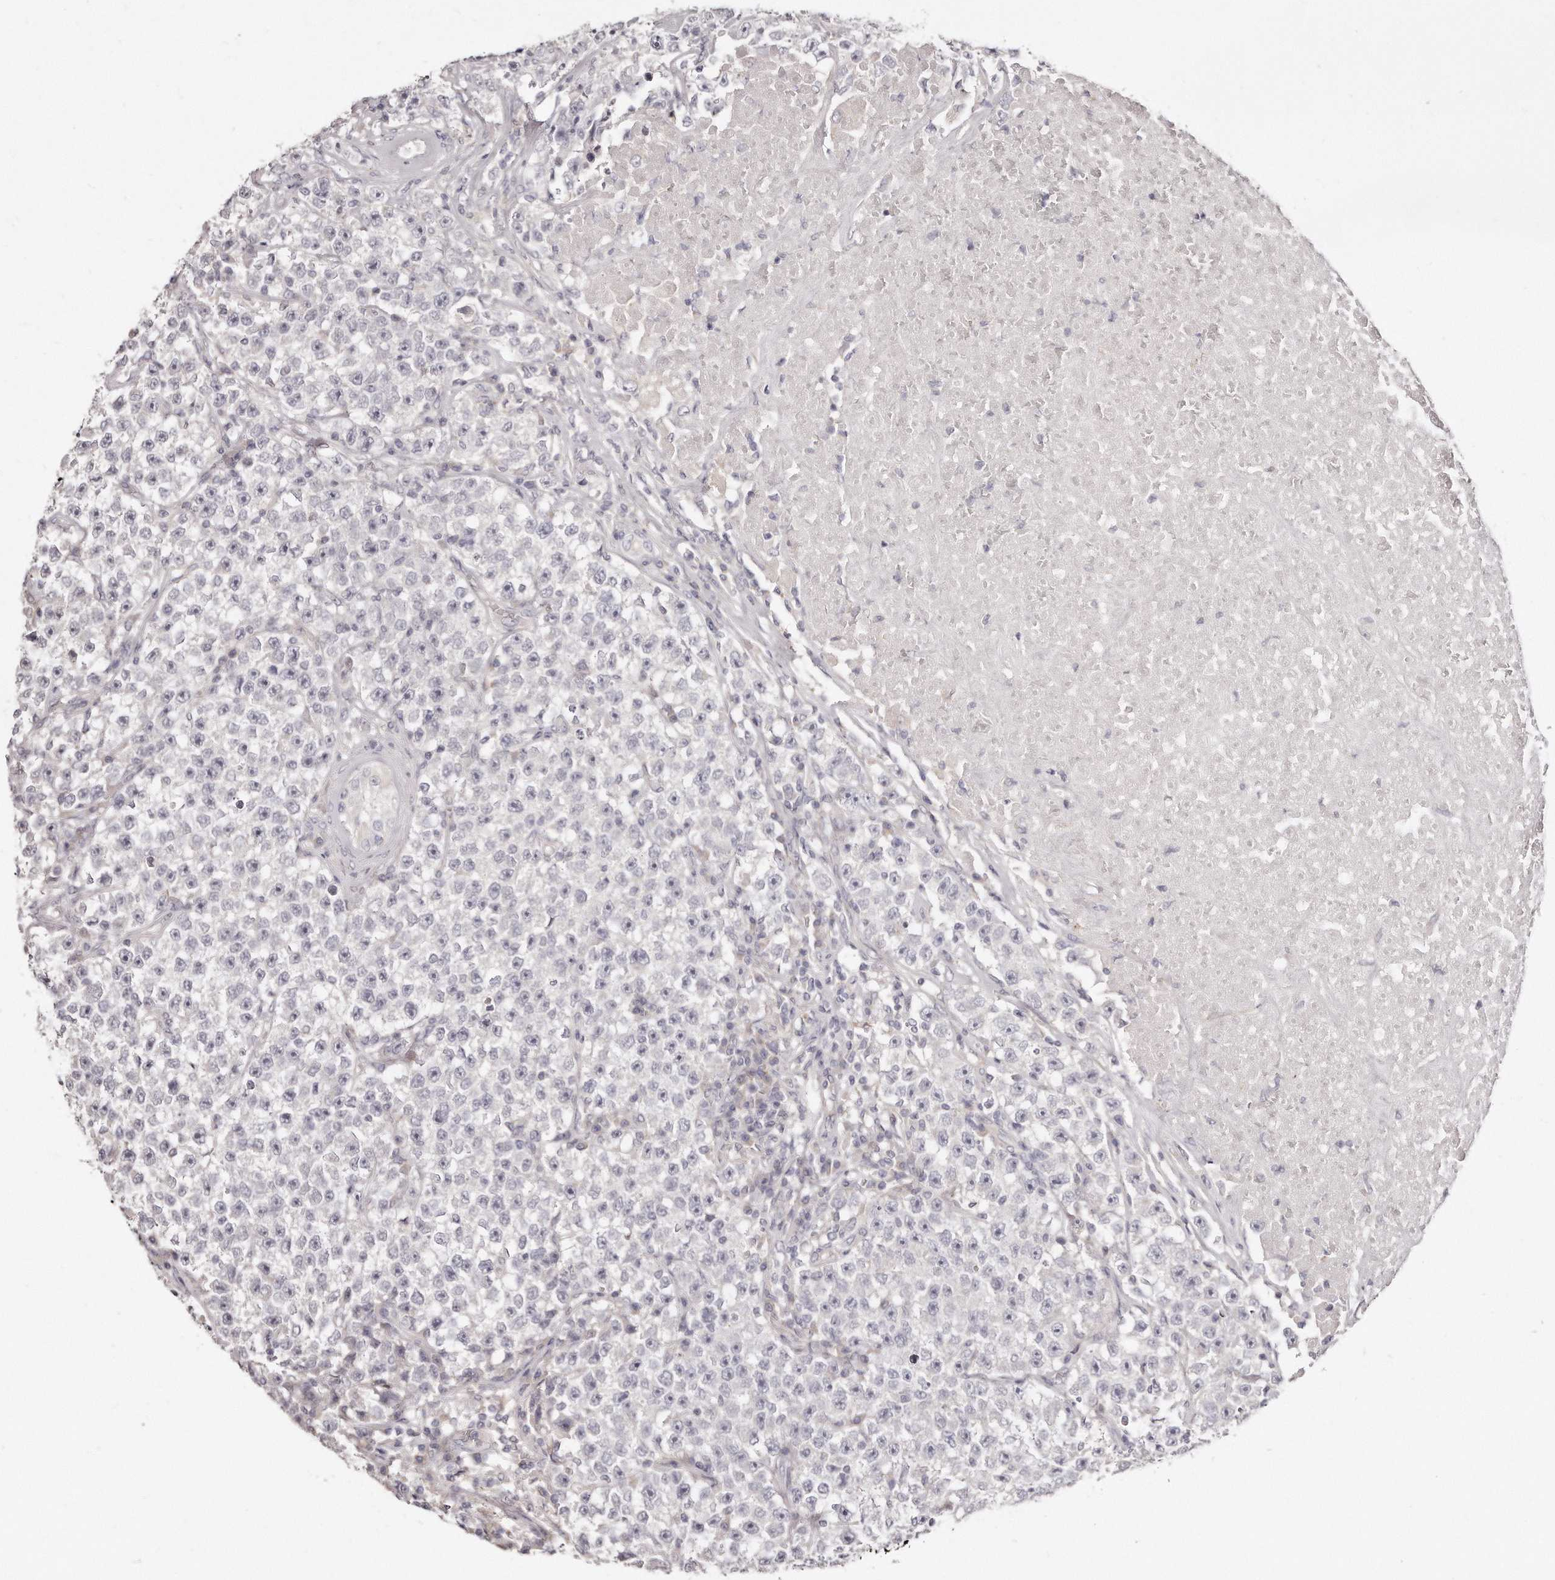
{"staining": {"intensity": "negative", "quantity": "none", "location": "none"}, "tissue": "testis cancer", "cell_type": "Tumor cells", "image_type": "cancer", "snomed": [{"axis": "morphology", "description": "Seminoma, NOS"}, {"axis": "topography", "description": "Testis"}], "caption": "Human testis cancer (seminoma) stained for a protein using IHC demonstrates no positivity in tumor cells.", "gene": "TTLL4", "patient": {"sex": "male", "age": 22}}